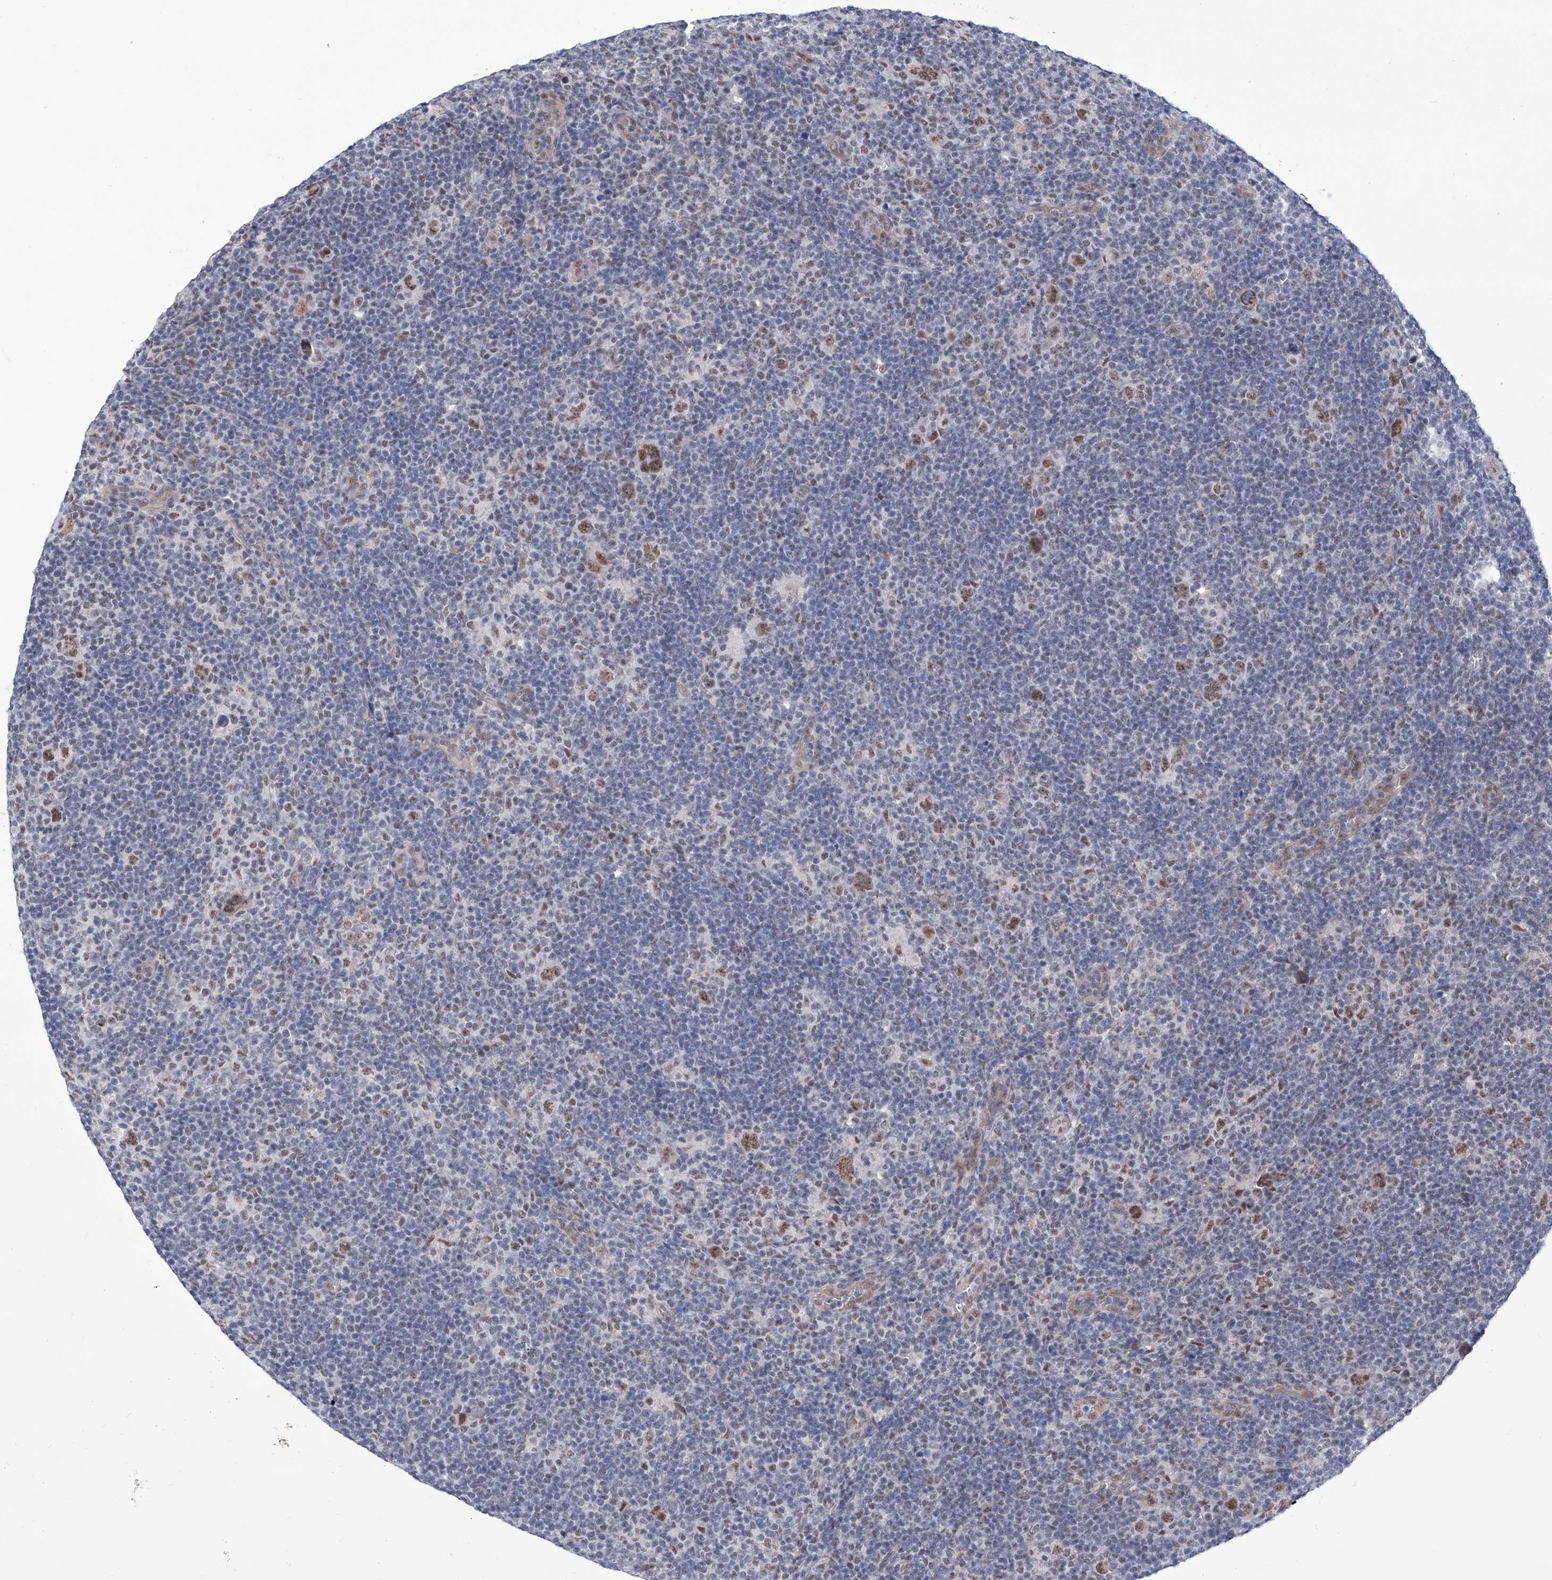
{"staining": {"intensity": "moderate", "quantity": ">75%", "location": "nuclear"}, "tissue": "lymphoma", "cell_type": "Tumor cells", "image_type": "cancer", "snomed": [{"axis": "morphology", "description": "Hodgkin's disease, NOS"}, {"axis": "topography", "description": "Lymph node"}], "caption": "Brown immunohistochemical staining in Hodgkin's disease shows moderate nuclear positivity in approximately >75% of tumor cells. The staining was performed using DAB, with brown indicating positive protein expression. Nuclei are stained blue with hematoxylin.", "gene": "SART1", "patient": {"sex": "female", "age": 57}}